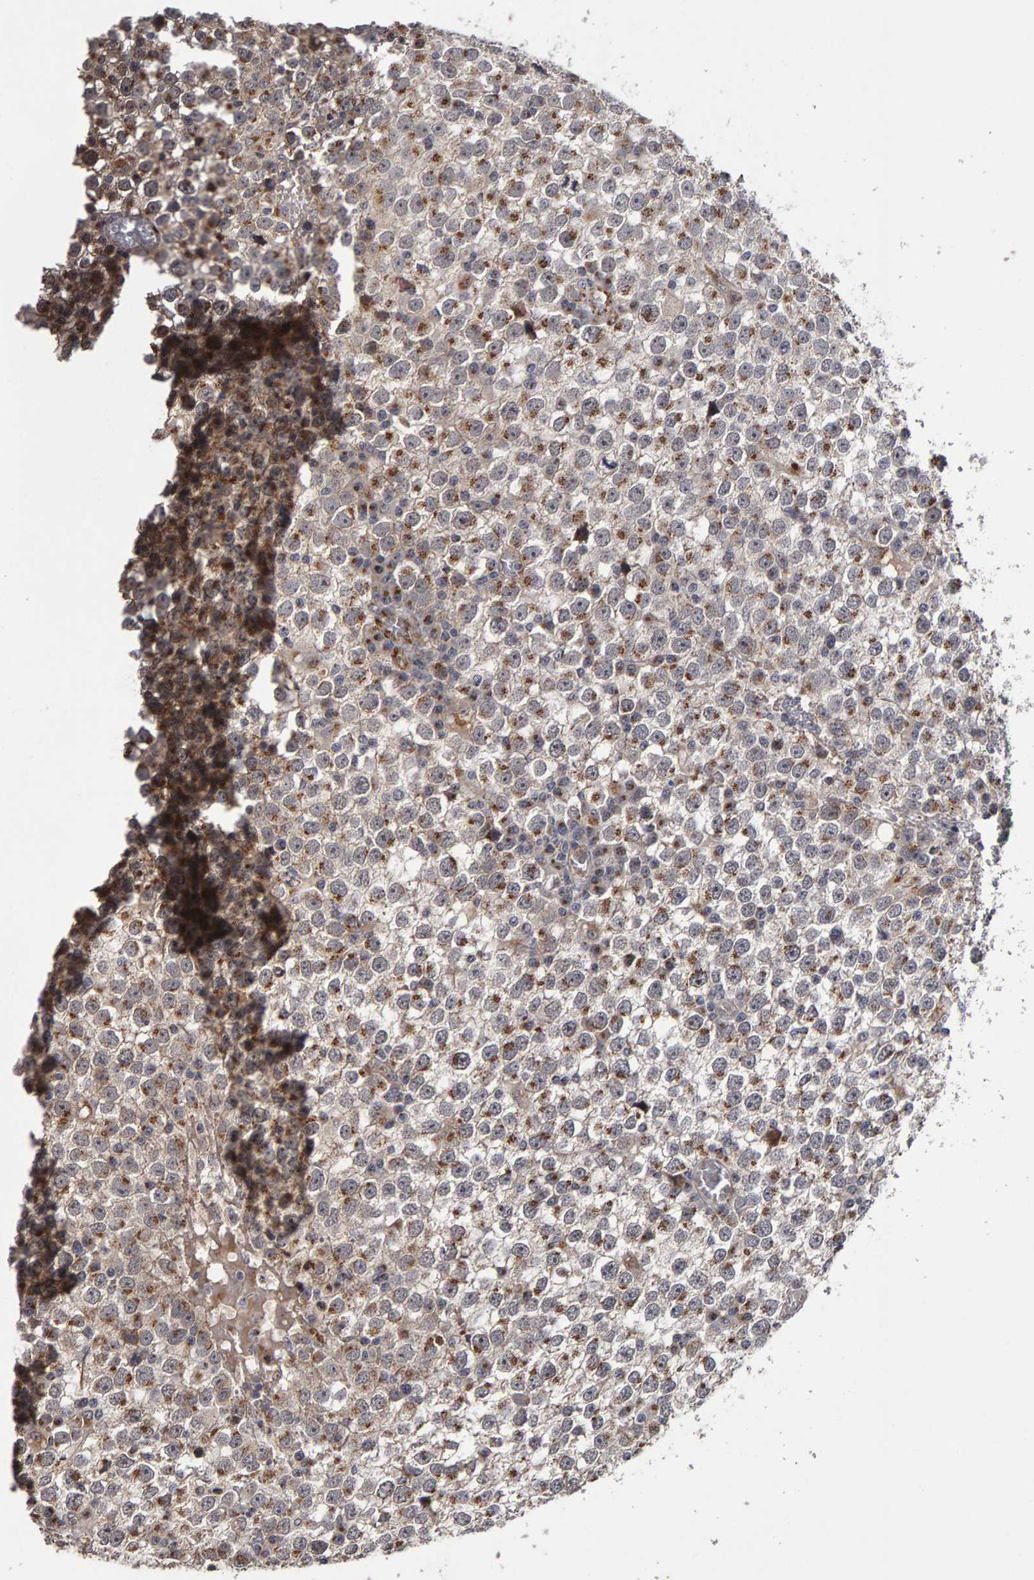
{"staining": {"intensity": "moderate", "quantity": ">75%", "location": "cytoplasmic/membranous"}, "tissue": "testis cancer", "cell_type": "Tumor cells", "image_type": "cancer", "snomed": [{"axis": "morphology", "description": "Seminoma, NOS"}, {"axis": "topography", "description": "Testis"}], "caption": "Human testis cancer stained for a protein (brown) displays moderate cytoplasmic/membranous positive expression in approximately >75% of tumor cells.", "gene": "CANT1", "patient": {"sex": "male", "age": 65}}